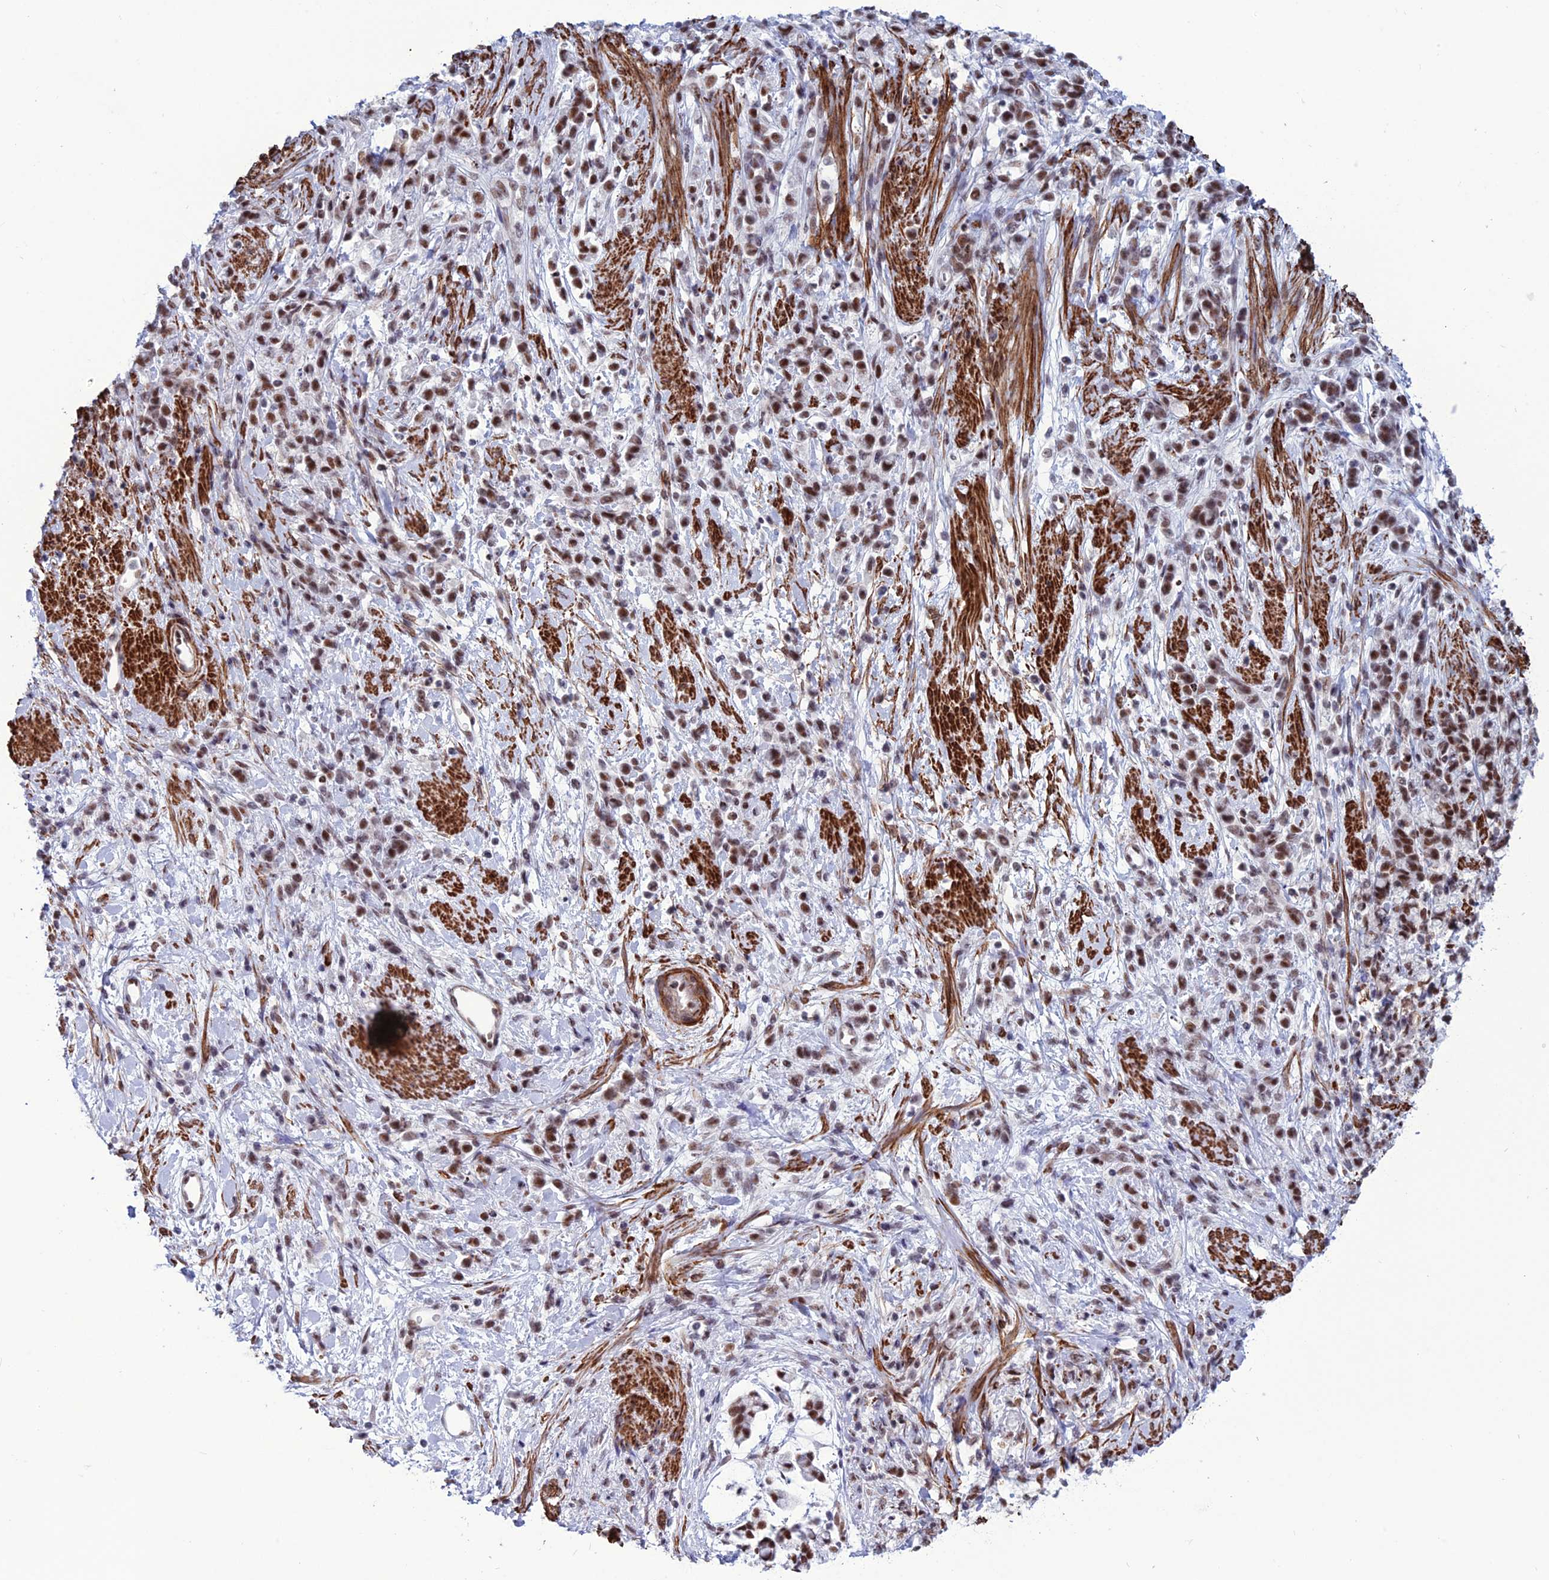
{"staining": {"intensity": "moderate", "quantity": ">75%", "location": "nuclear"}, "tissue": "stomach cancer", "cell_type": "Tumor cells", "image_type": "cancer", "snomed": [{"axis": "morphology", "description": "Adenocarcinoma, NOS"}, {"axis": "topography", "description": "Stomach"}], "caption": "Brown immunohistochemical staining in human adenocarcinoma (stomach) exhibits moderate nuclear staining in about >75% of tumor cells. (DAB IHC with brightfield microscopy, high magnification).", "gene": "U2AF1", "patient": {"sex": "female", "age": 60}}